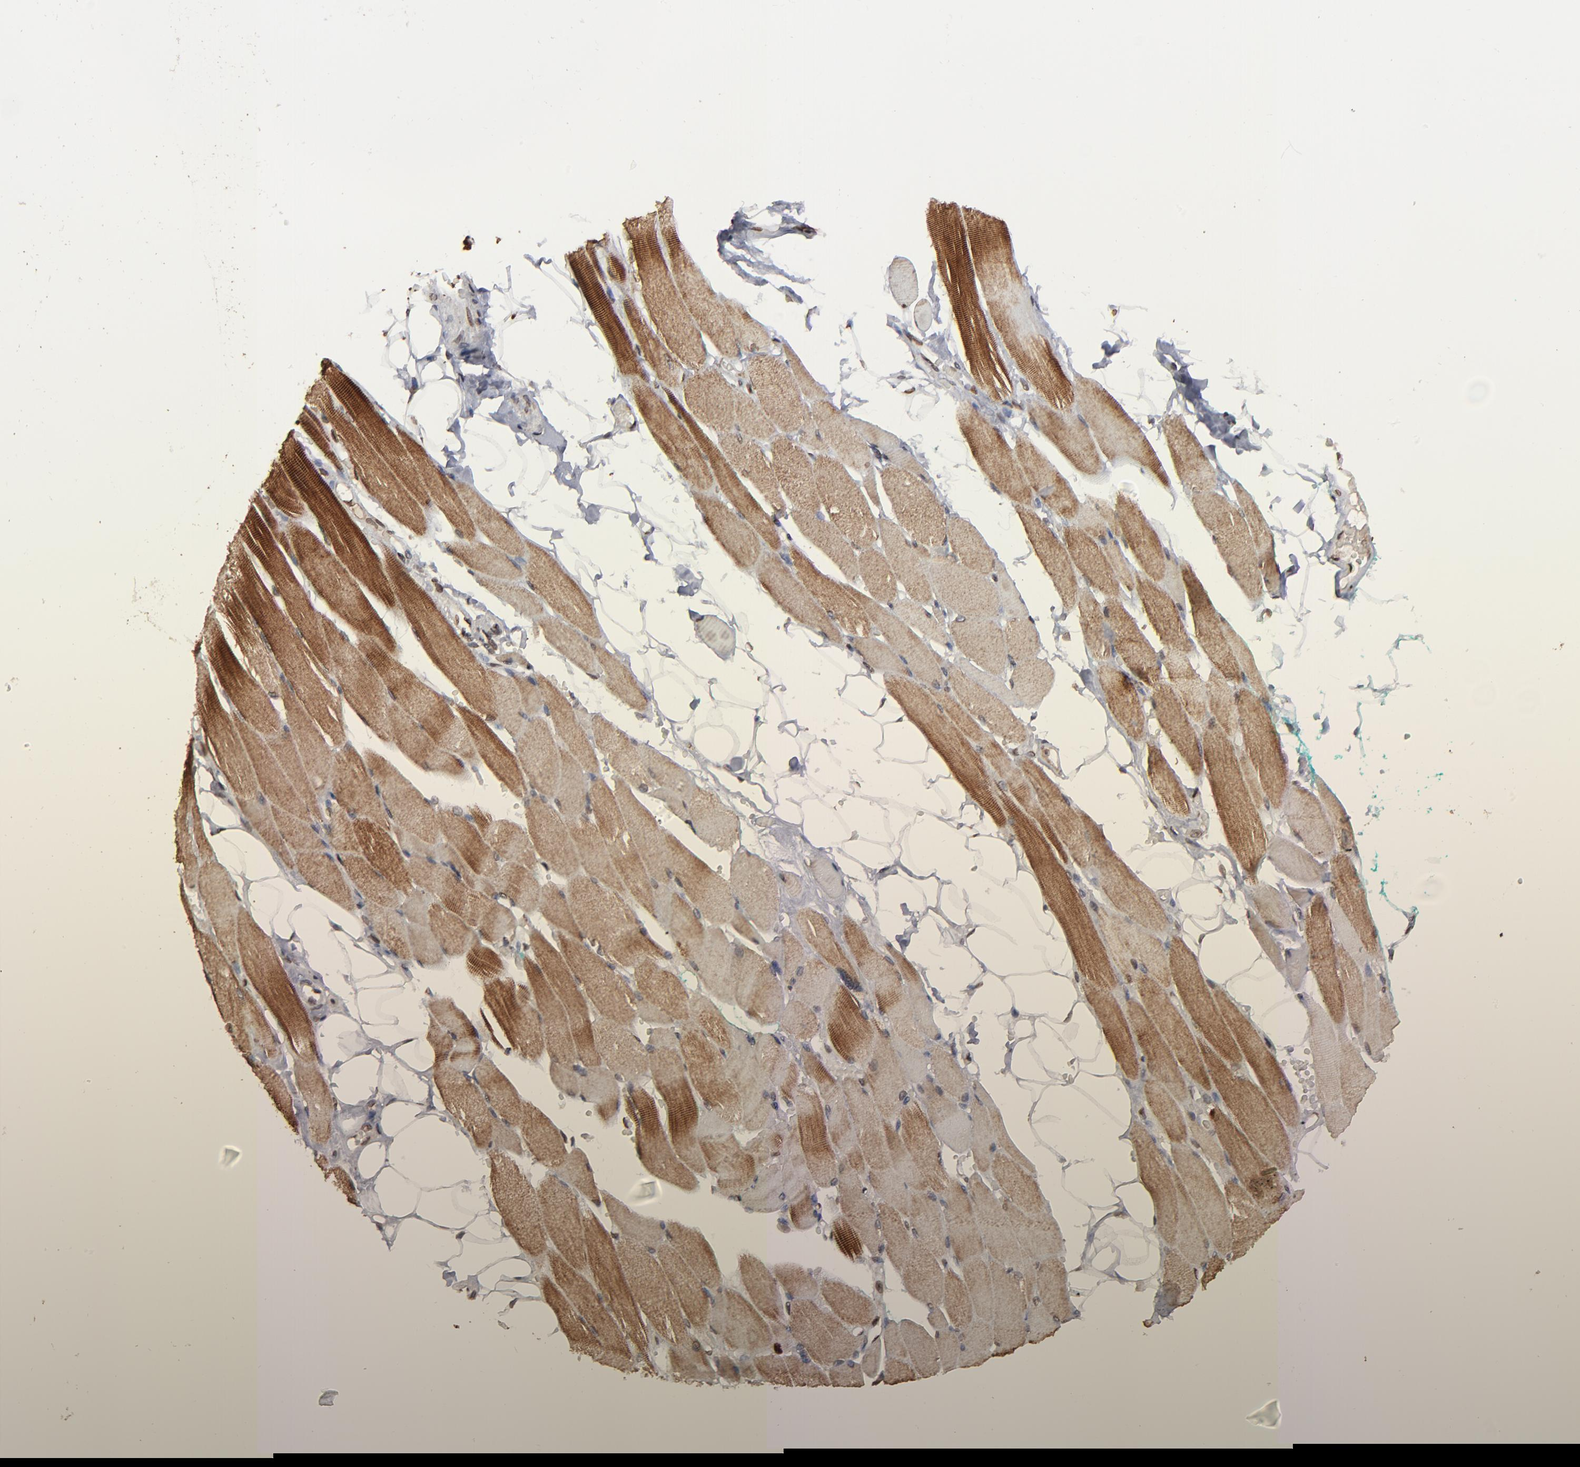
{"staining": {"intensity": "moderate", "quantity": "25%-75%", "location": "cytoplasmic/membranous,nuclear"}, "tissue": "skeletal muscle", "cell_type": "Myocytes", "image_type": "normal", "snomed": [{"axis": "morphology", "description": "Normal tissue, NOS"}, {"axis": "topography", "description": "Skeletal muscle"}, {"axis": "topography", "description": "Peripheral nerve tissue"}], "caption": "A micrograph of human skeletal muscle stained for a protein demonstrates moderate cytoplasmic/membranous,nuclear brown staining in myocytes. (Brightfield microscopy of DAB IHC at high magnification).", "gene": "BAZ1A", "patient": {"sex": "female", "age": 84}}